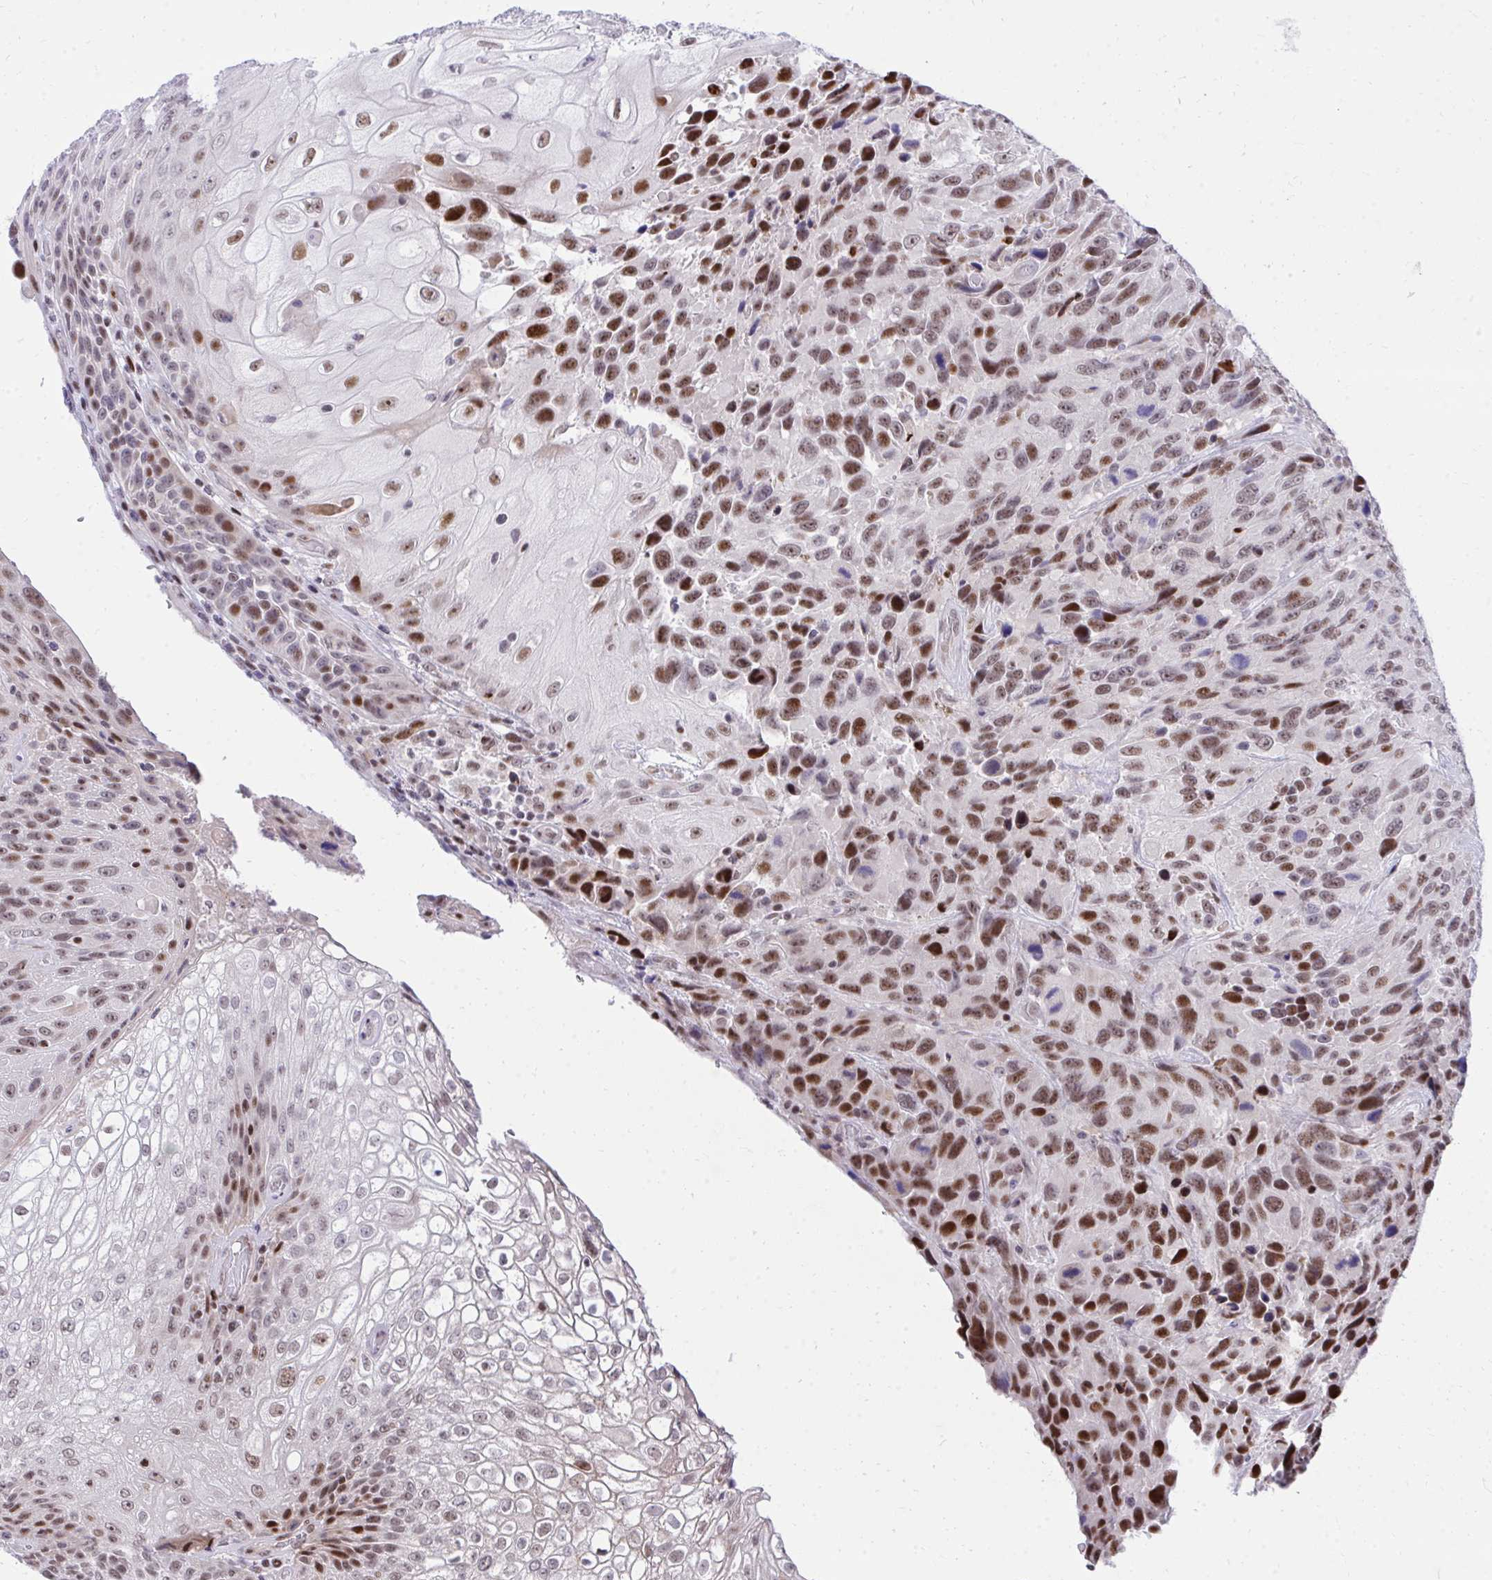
{"staining": {"intensity": "moderate", "quantity": ">75%", "location": "nuclear"}, "tissue": "urothelial cancer", "cell_type": "Tumor cells", "image_type": "cancer", "snomed": [{"axis": "morphology", "description": "Urothelial carcinoma, High grade"}, {"axis": "topography", "description": "Urinary bladder"}], "caption": "Immunohistochemical staining of urothelial cancer demonstrates medium levels of moderate nuclear protein expression in about >75% of tumor cells.", "gene": "C14orf39", "patient": {"sex": "female", "age": 70}}